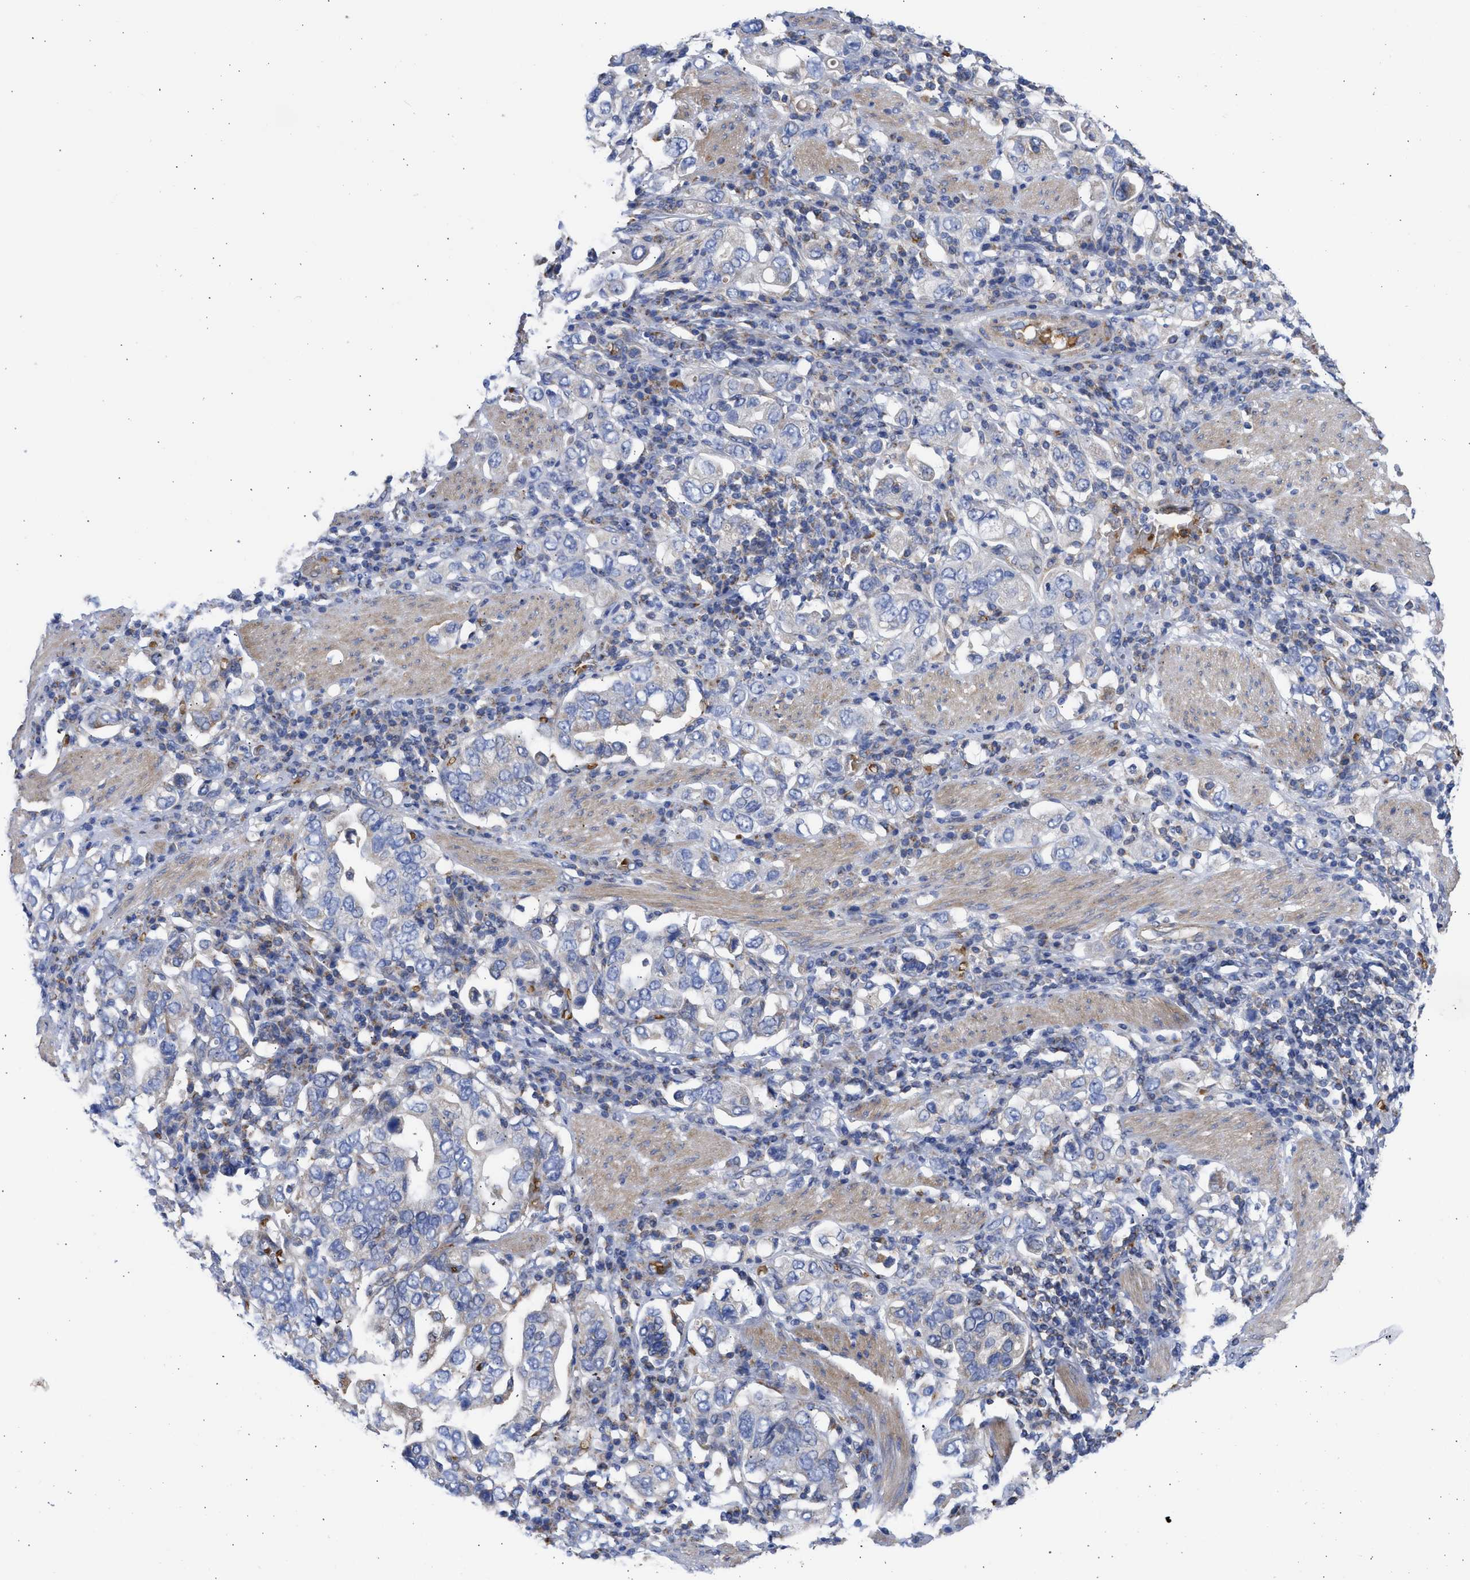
{"staining": {"intensity": "negative", "quantity": "none", "location": "none"}, "tissue": "stomach cancer", "cell_type": "Tumor cells", "image_type": "cancer", "snomed": [{"axis": "morphology", "description": "Adenocarcinoma, NOS"}, {"axis": "topography", "description": "Stomach, upper"}], "caption": "Tumor cells are negative for protein expression in human adenocarcinoma (stomach).", "gene": "BTG3", "patient": {"sex": "male", "age": 62}}